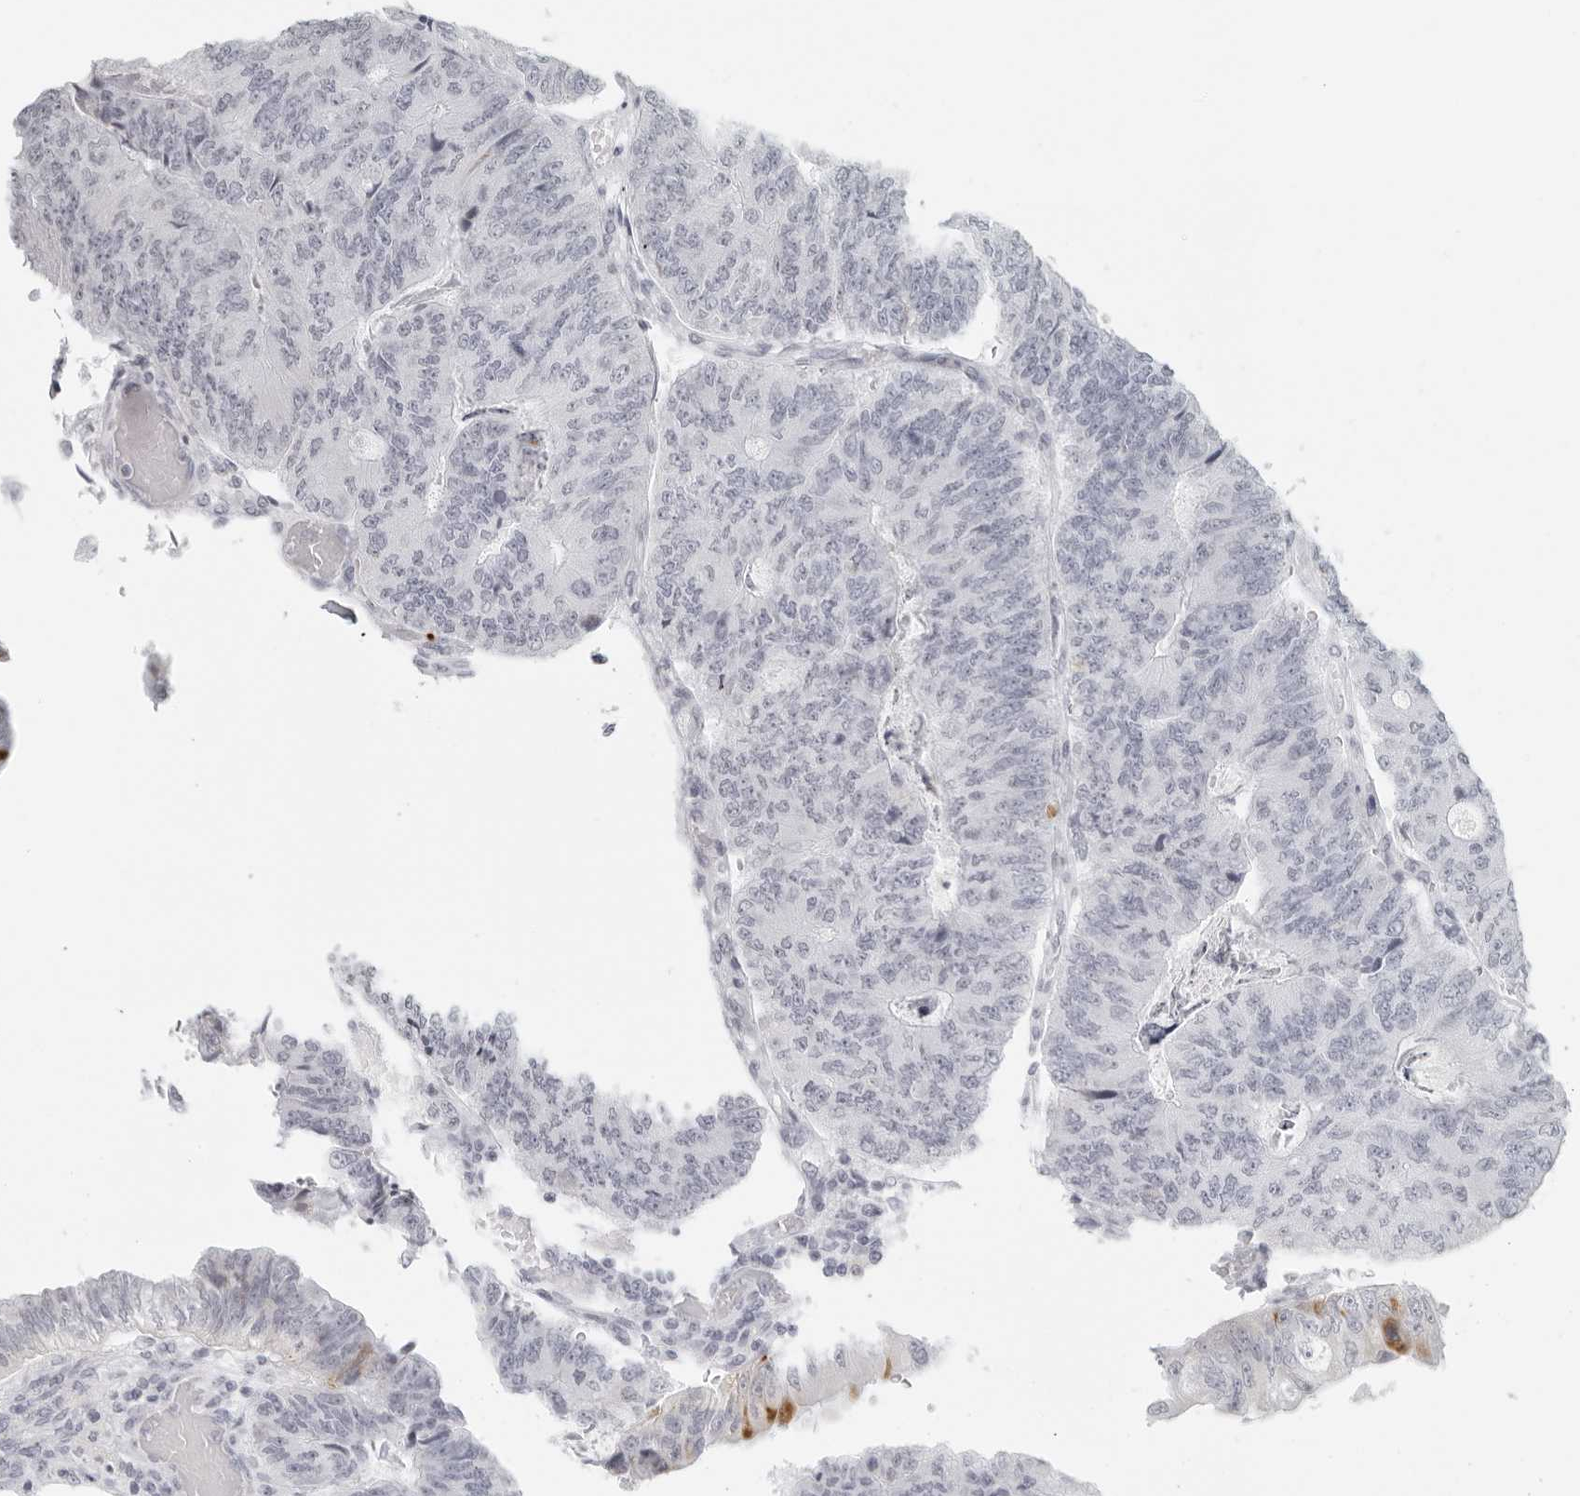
{"staining": {"intensity": "negative", "quantity": "none", "location": "none"}, "tissue": "colorectal cancer", "cell_type": "Tumor cells", "image_type": "cancer", "snomed": [{"axis": "morphology", "description": "Adenocarcinoma, NOS"}, {"axis": "topography", "description": "Colon"}], "caption": "An immunohistochemistry photomicrograph of adenocarcinoma (colorectal) is shown. There is no staining in tumor cells of adenocarcinoma (colorectal).", "gene": "RPS6KC1", "patient": {"sex": "female", "age": 67}}